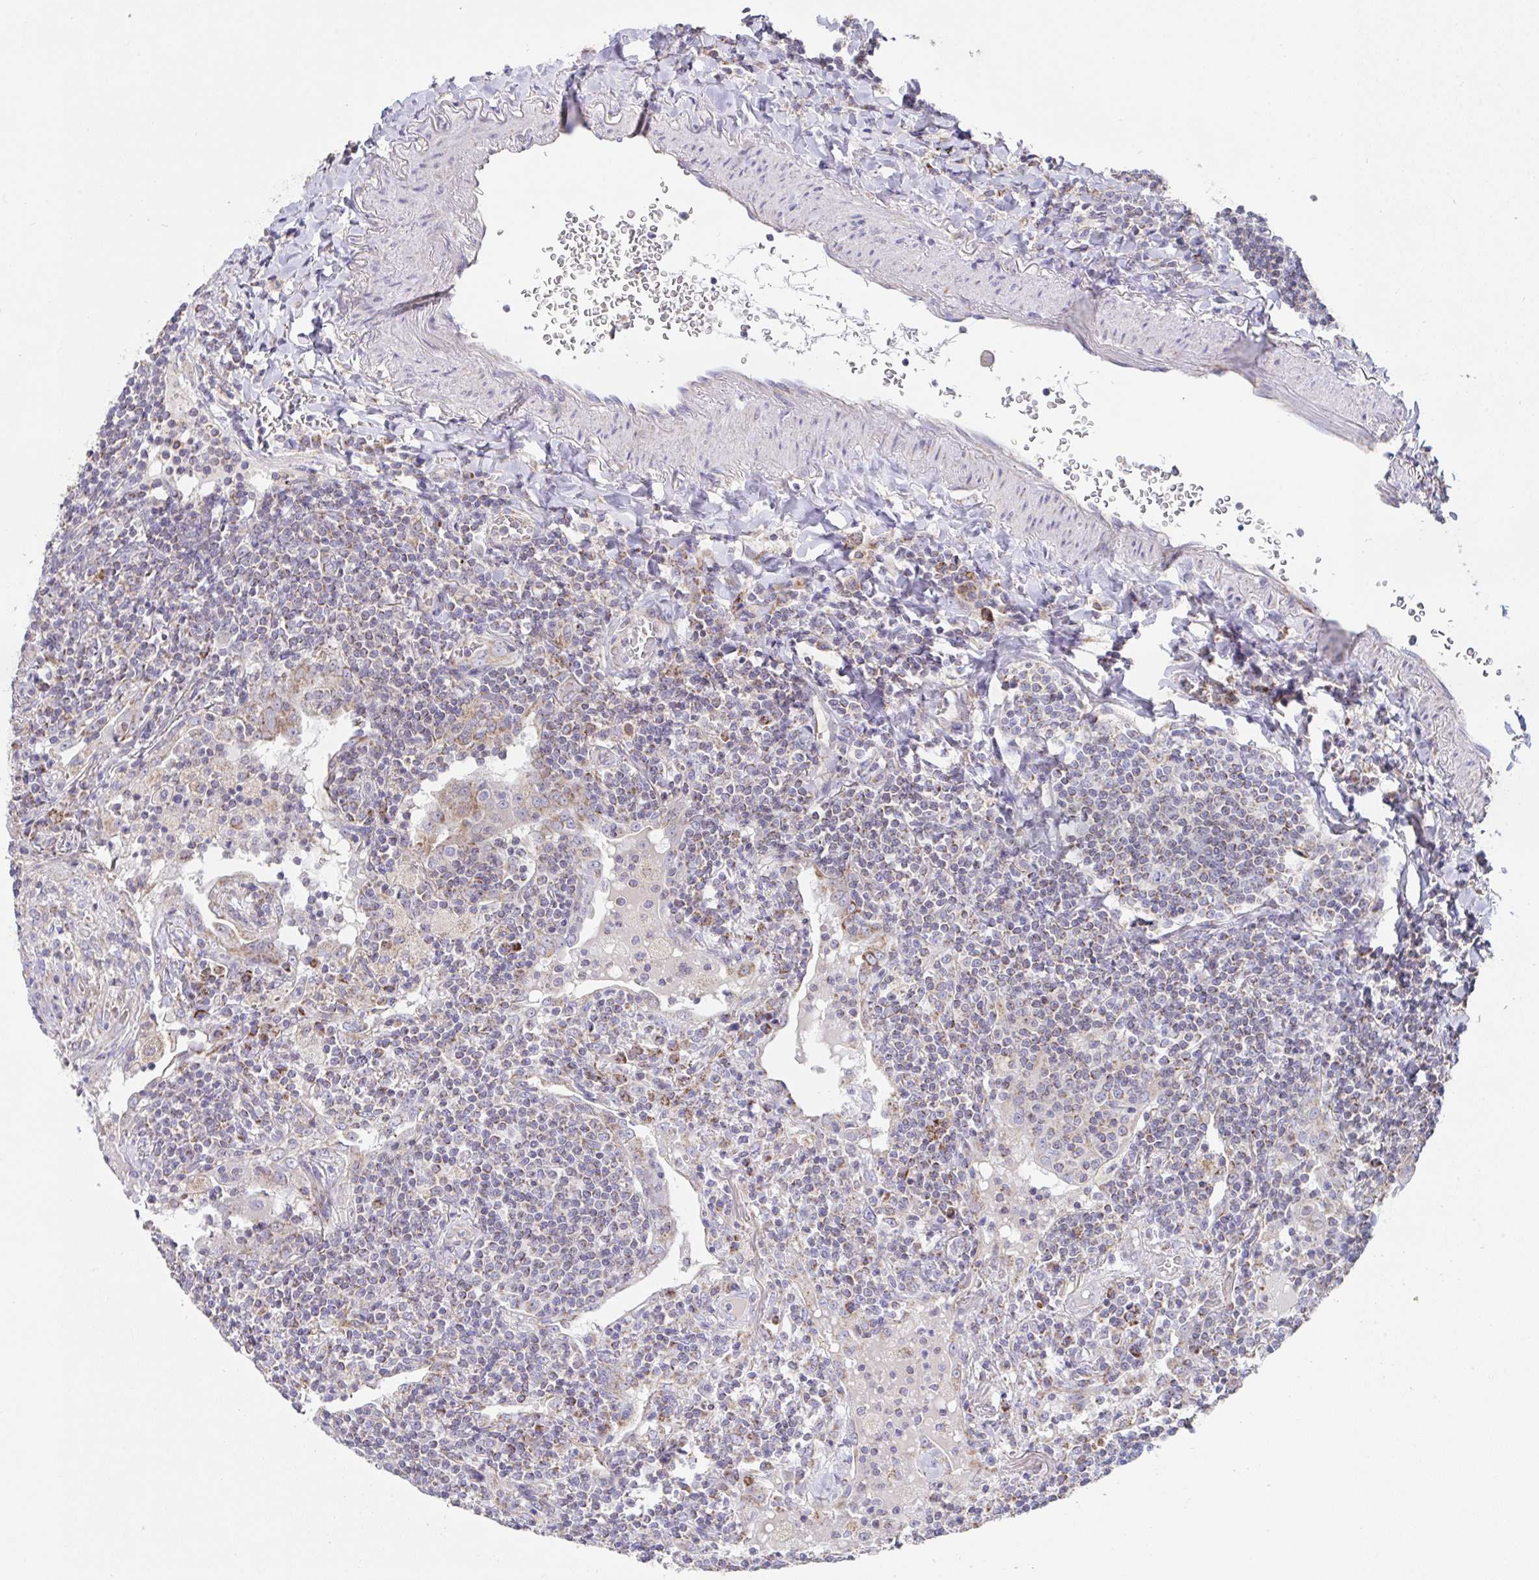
{"staining": {"intensity": "moderate", "quantity": "<25%", "location": "cytoplasmic/membranous"}, "tissue": "lymphoma", "cell_type": "Tumor cells", "image_type": "cancer", "snomed": [{"axis": "morphology", "description": "Malignant lymphoma, non-Hodgkin's type, Low grade"}, {"axis": "topography", "description": "Lung"}], "caption": "Approximately <25% of tumor cells in lymphoma demonstrate moderate cytoplasmic/membranous protein positivity as visualized by brown immunohistochemical staining.", "gene": "DOK7", "patient": {"sex": "female", "age": 71}}